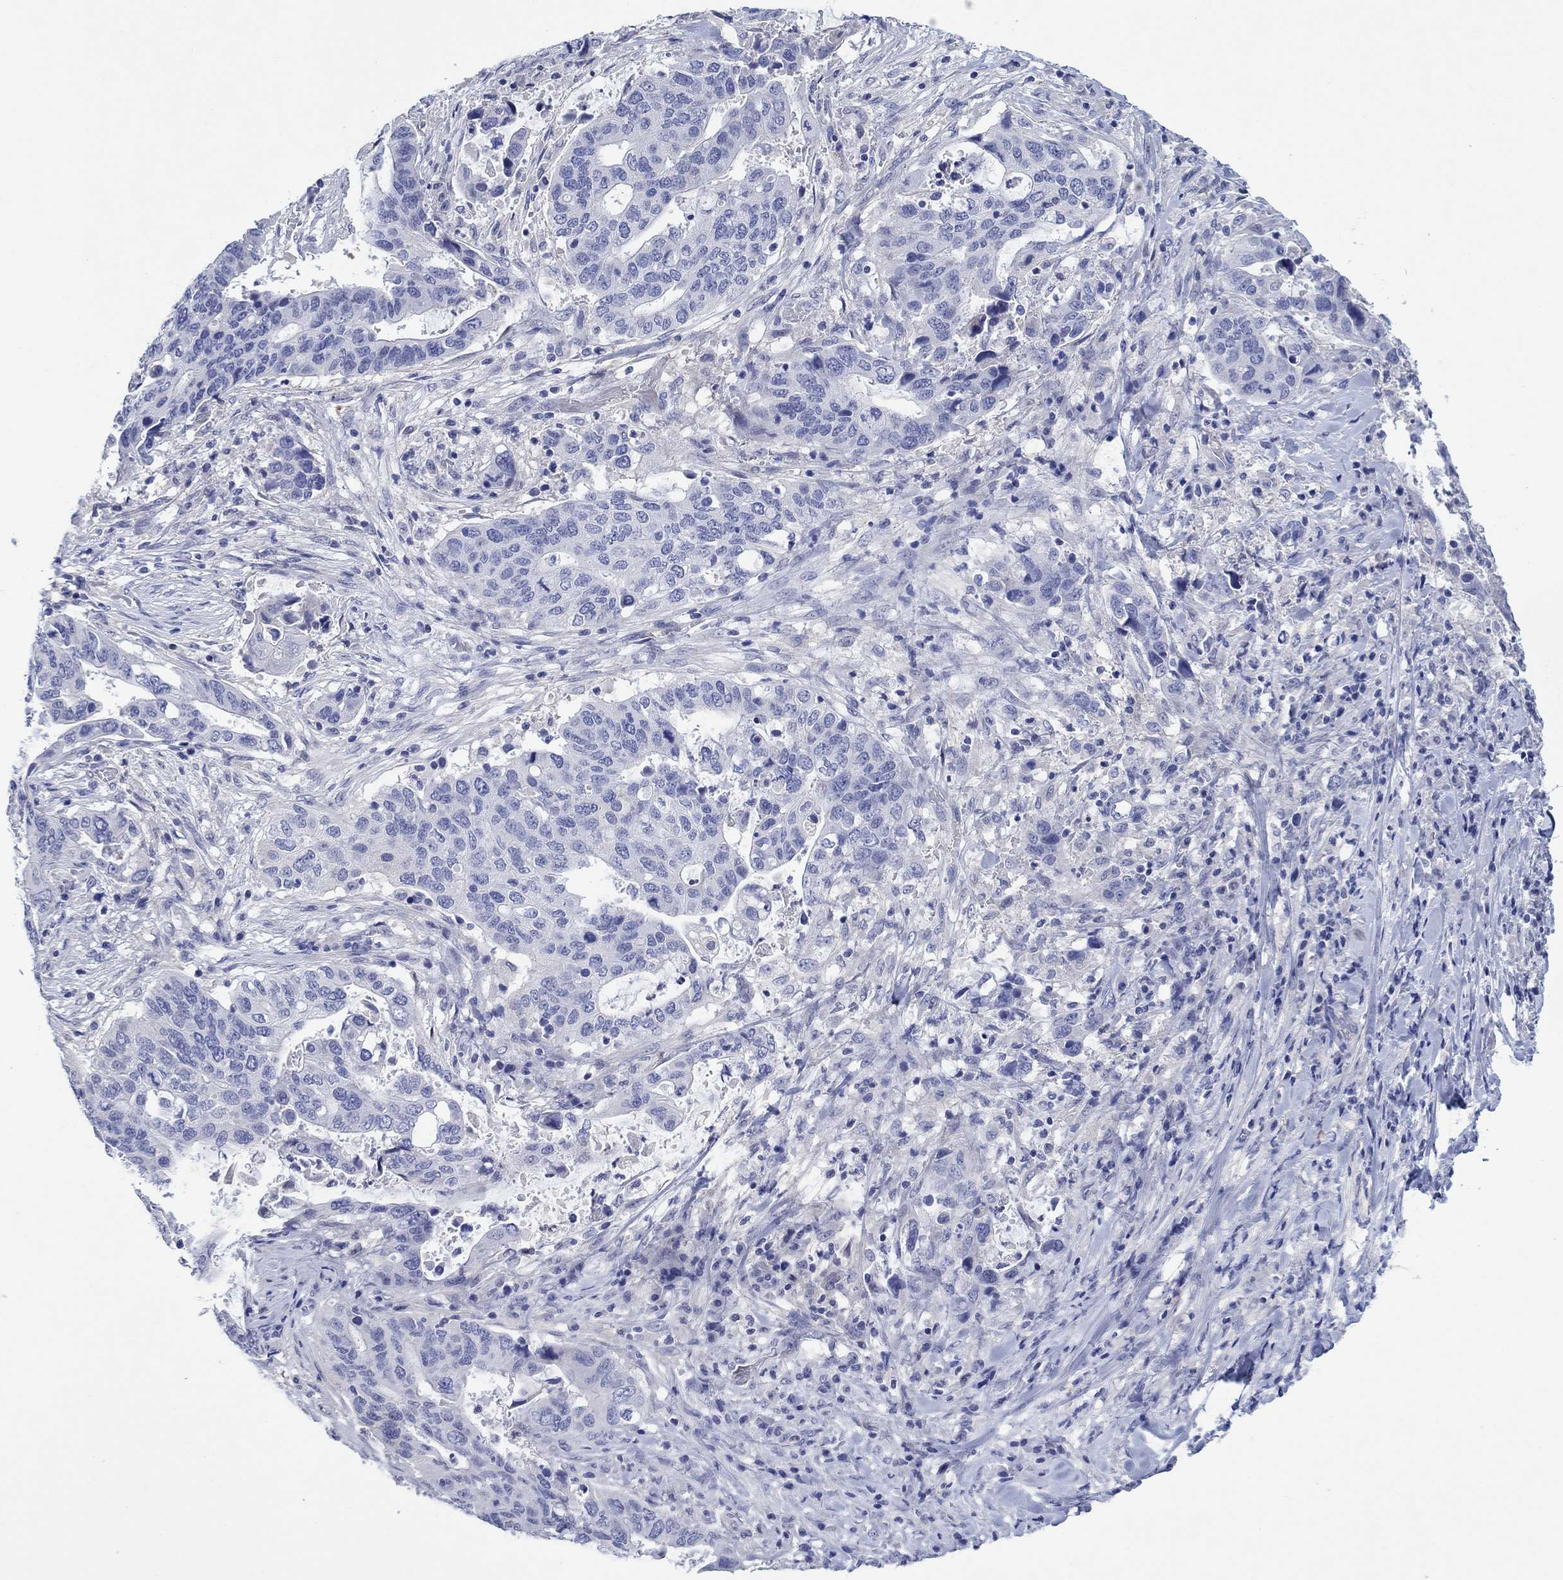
{"staining": {"intensity": "negative", "quantity": "none", "location": "none"}, "tissue": "stomach cancer", "cell_type": "Tumor cells", "image_type": "cancer", "snomed": [{"axis": "morphology", "description": "Adenocarcinoma, NOS"}, {"axis": "topography", "description": "Stomach"}], "caption": "Photomicrograph shows no protein staining in tumor cells of stomach cancer tissue.", "gene": "HDC", "patient": {"sex": "male", "age": 54}}